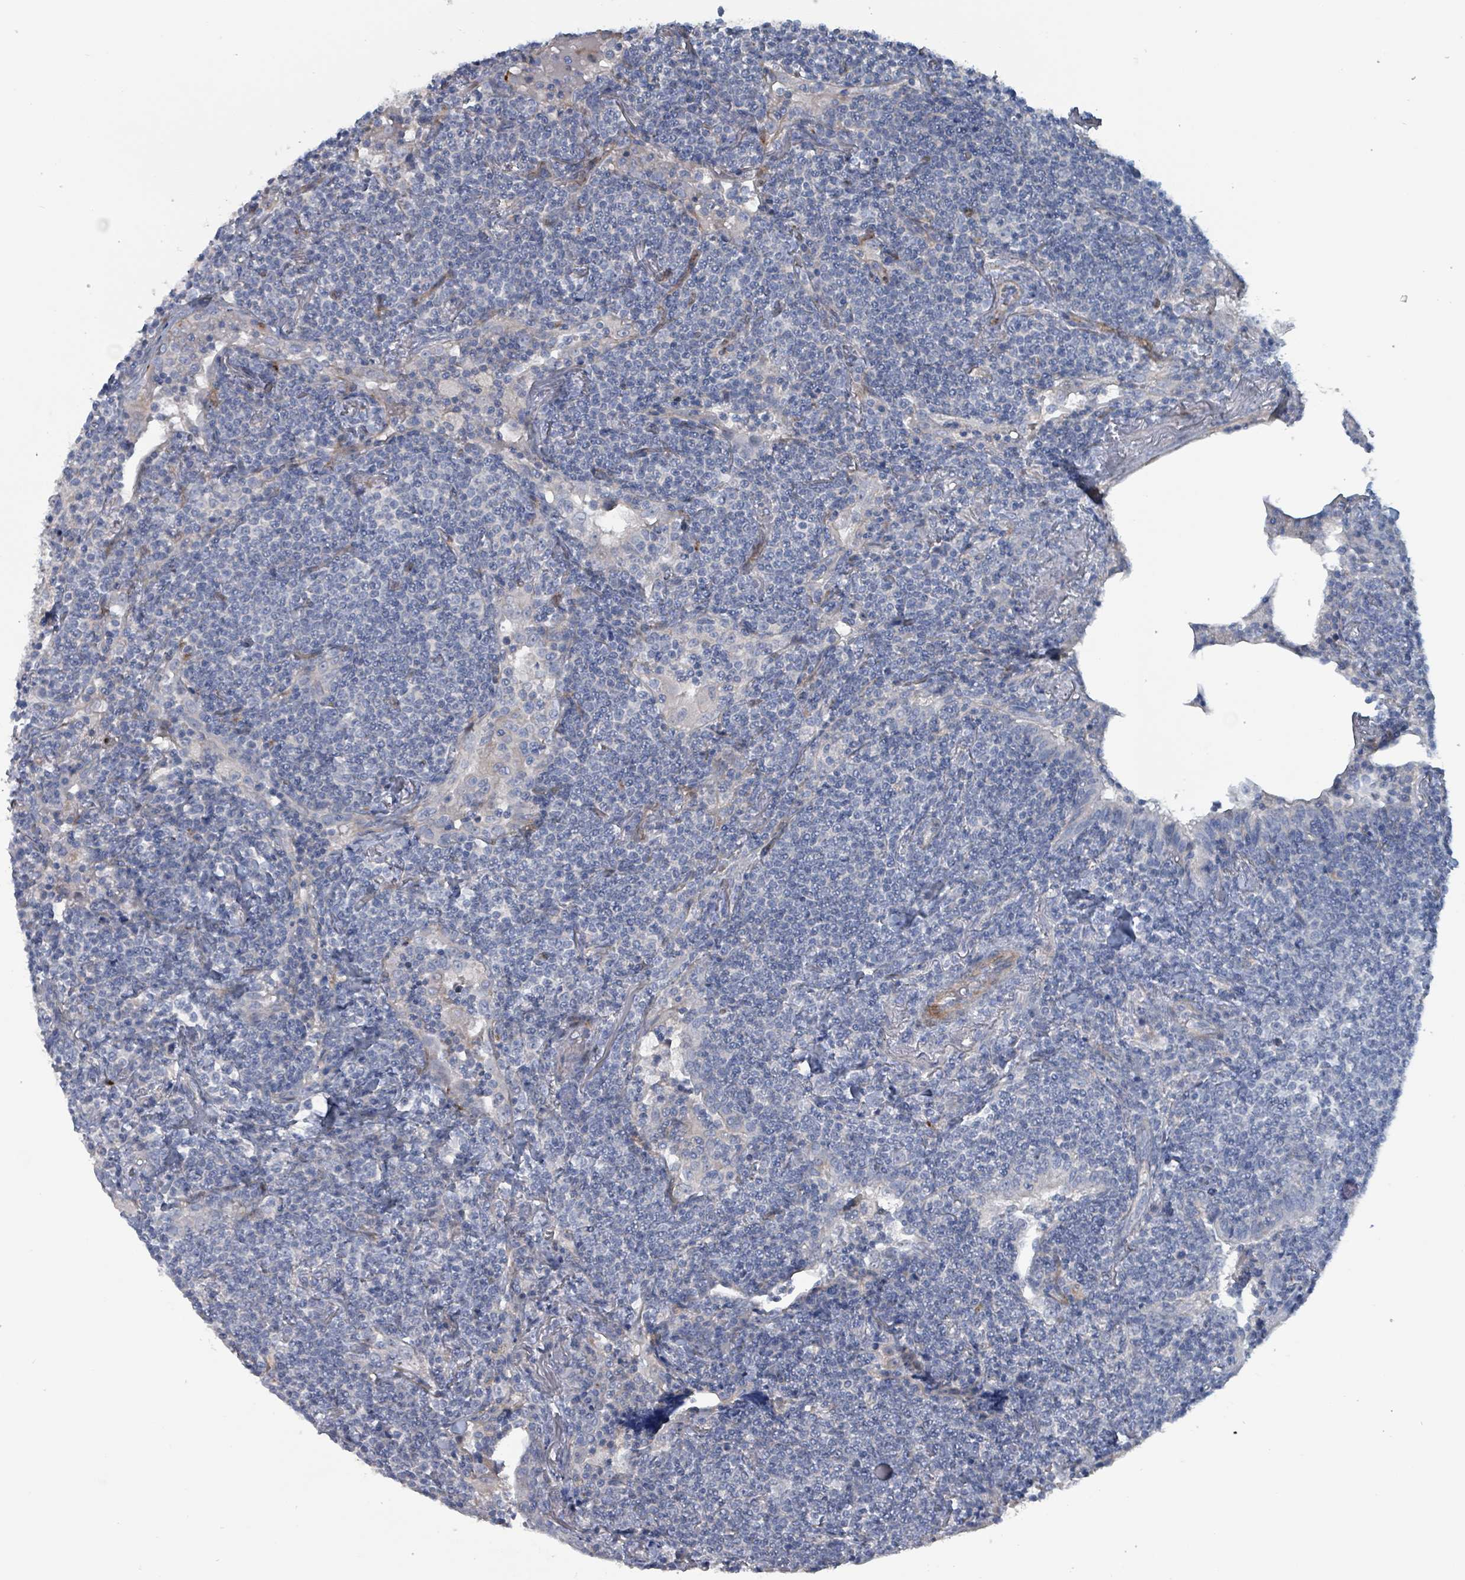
{"staining": {"intensity": "negative", "quantity": "none", "location": "none"}, "tissue": "lymphoma", "cell_type": "Tumor cells", "image_type": "cancer", "snomed": [{"axis": "morphology", "description": "Malignant lymphoma, non-Hodgkin's type, Low grade"}, {"axis": "topography", "description": "Lung"}], "caption": "Immunohistochemistry micrograph of human malignant lymphoma, non-Hodgkin's type (low-grade) stained for a protein (brown), which reveals no expression in tumor cells.", "gene": "TAAR5", "patient": {"sex": "female", "age": 71}}